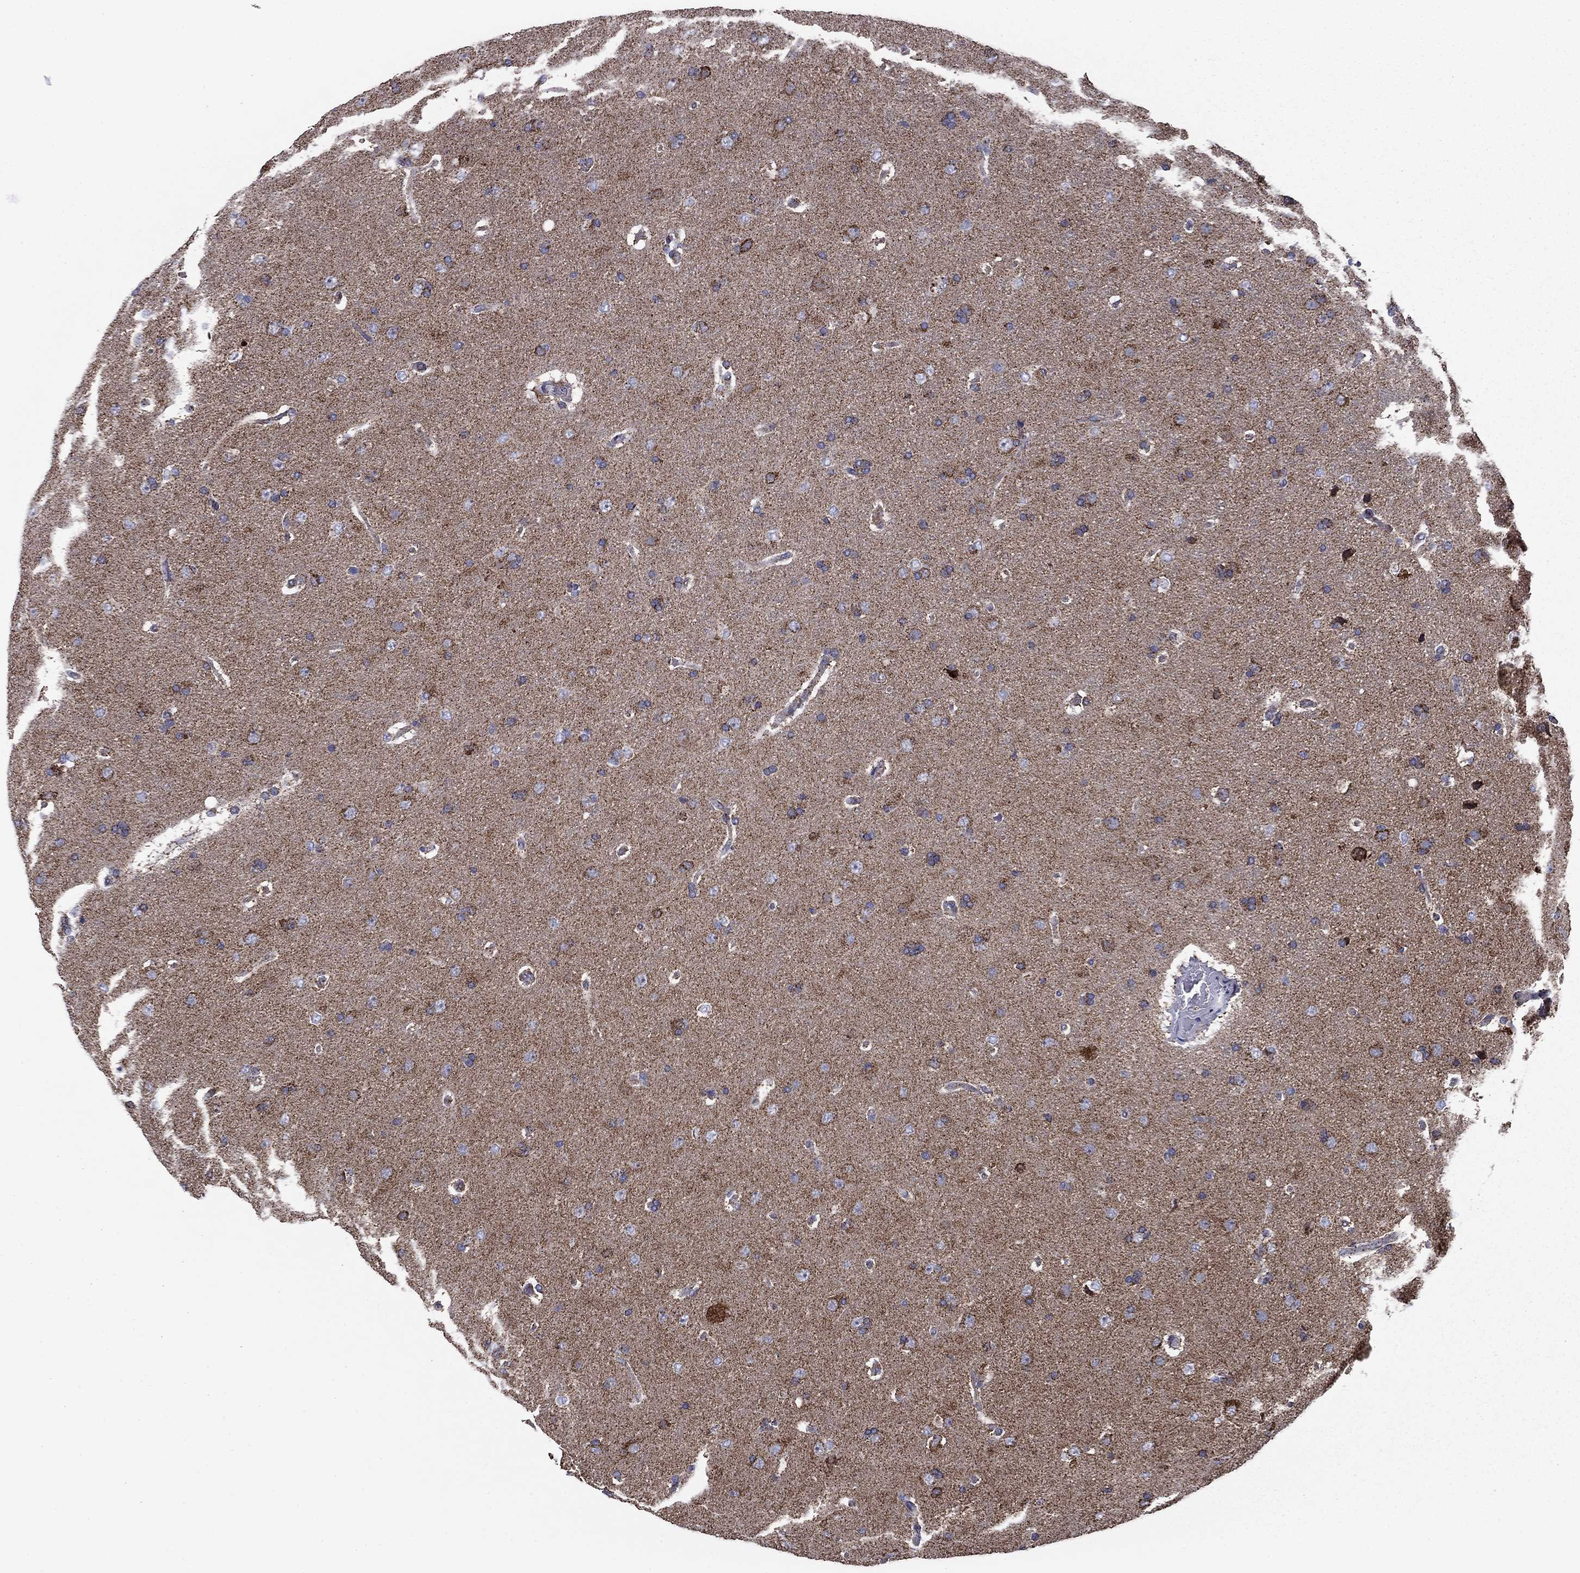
{"staining": {"intensity": "moderate", "quantity": "<25%", "location": "cytoplasmic/membranous"}, "tissue": "glioma", "cell_type": "Tumor cells", "image_type": "cancer", "snomed": [{"axis": "morphology", "description": "Glioma, malignant, NOS"}, {"axis": "topography", "description": "Cerebral cortex"}], "caption": "A high-resolution histopathology image shows immunohistochemistry staining of glioma (malignant), which displays moderate cytoplasmic/membranous positivity in about <25% of tumor cells. Using DAB (brown) and hematoxylin (blue) stains, captured at high magnification using brightfield microscopy.", "gene": "NDUFV1", "patient": {"sex": "male", "age": 58}}